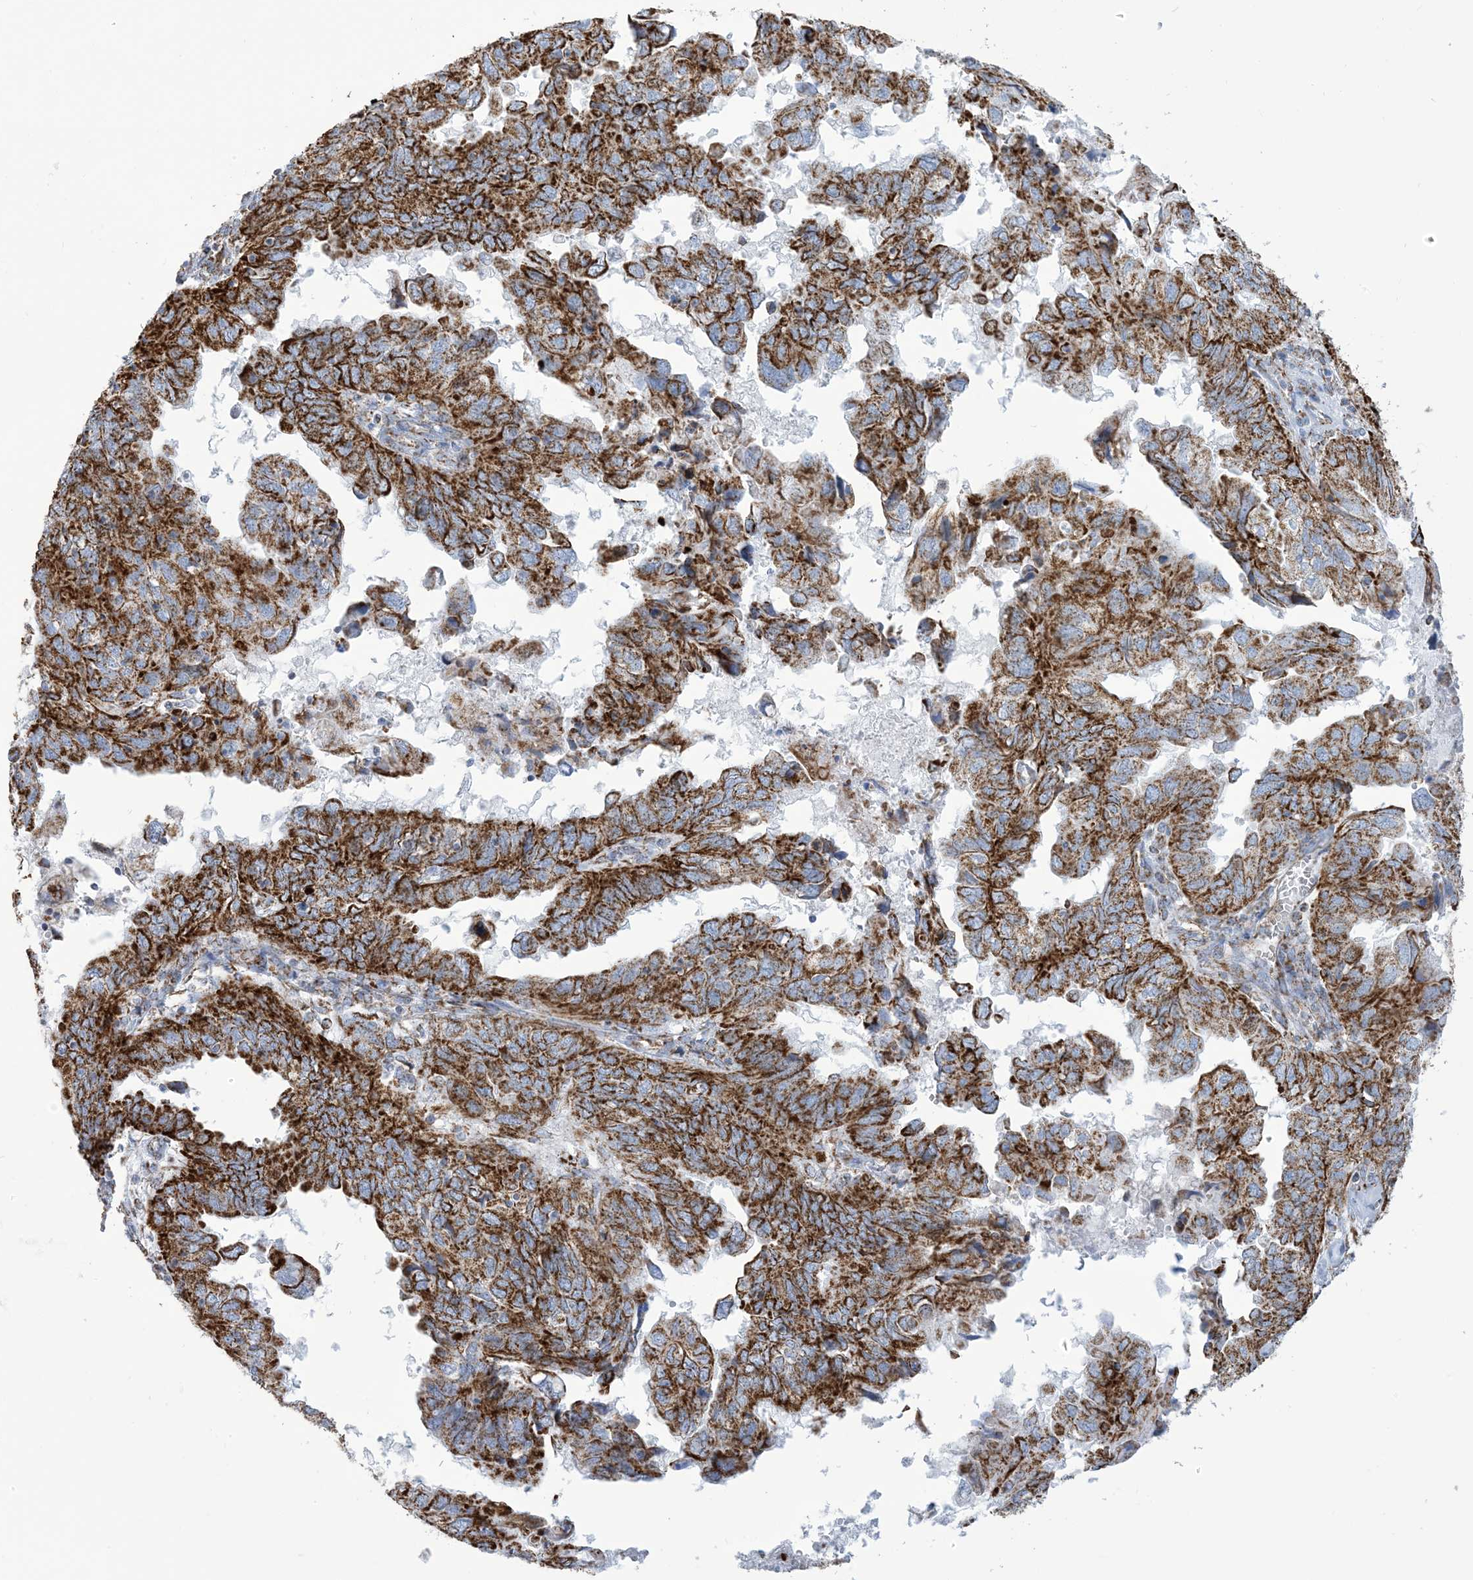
{"staining": {"intensity": "strong", "quantity": ">75%", "location": "cytoplasmic/membranous"}, "tissue": "endometrial cancer", "cell_type": "Tumor cells", "image_type": "cancer", "snomed": [{"axis": "morphology", "description": "Adenocarcinoma, NOS"}, {"axis": "topography", "description": "Uterus"}], "caption": "DAB (3,3'-diaminobenzidine) immunohistochemical staining of endometrial cancer (adenocarcinoma) demonstrates strong cytoplasmic/membranous protein positivity in approximately >75% of tumor cells.", "gene": "SAMM50", "patient": {"sex": "female", "age": 77}}